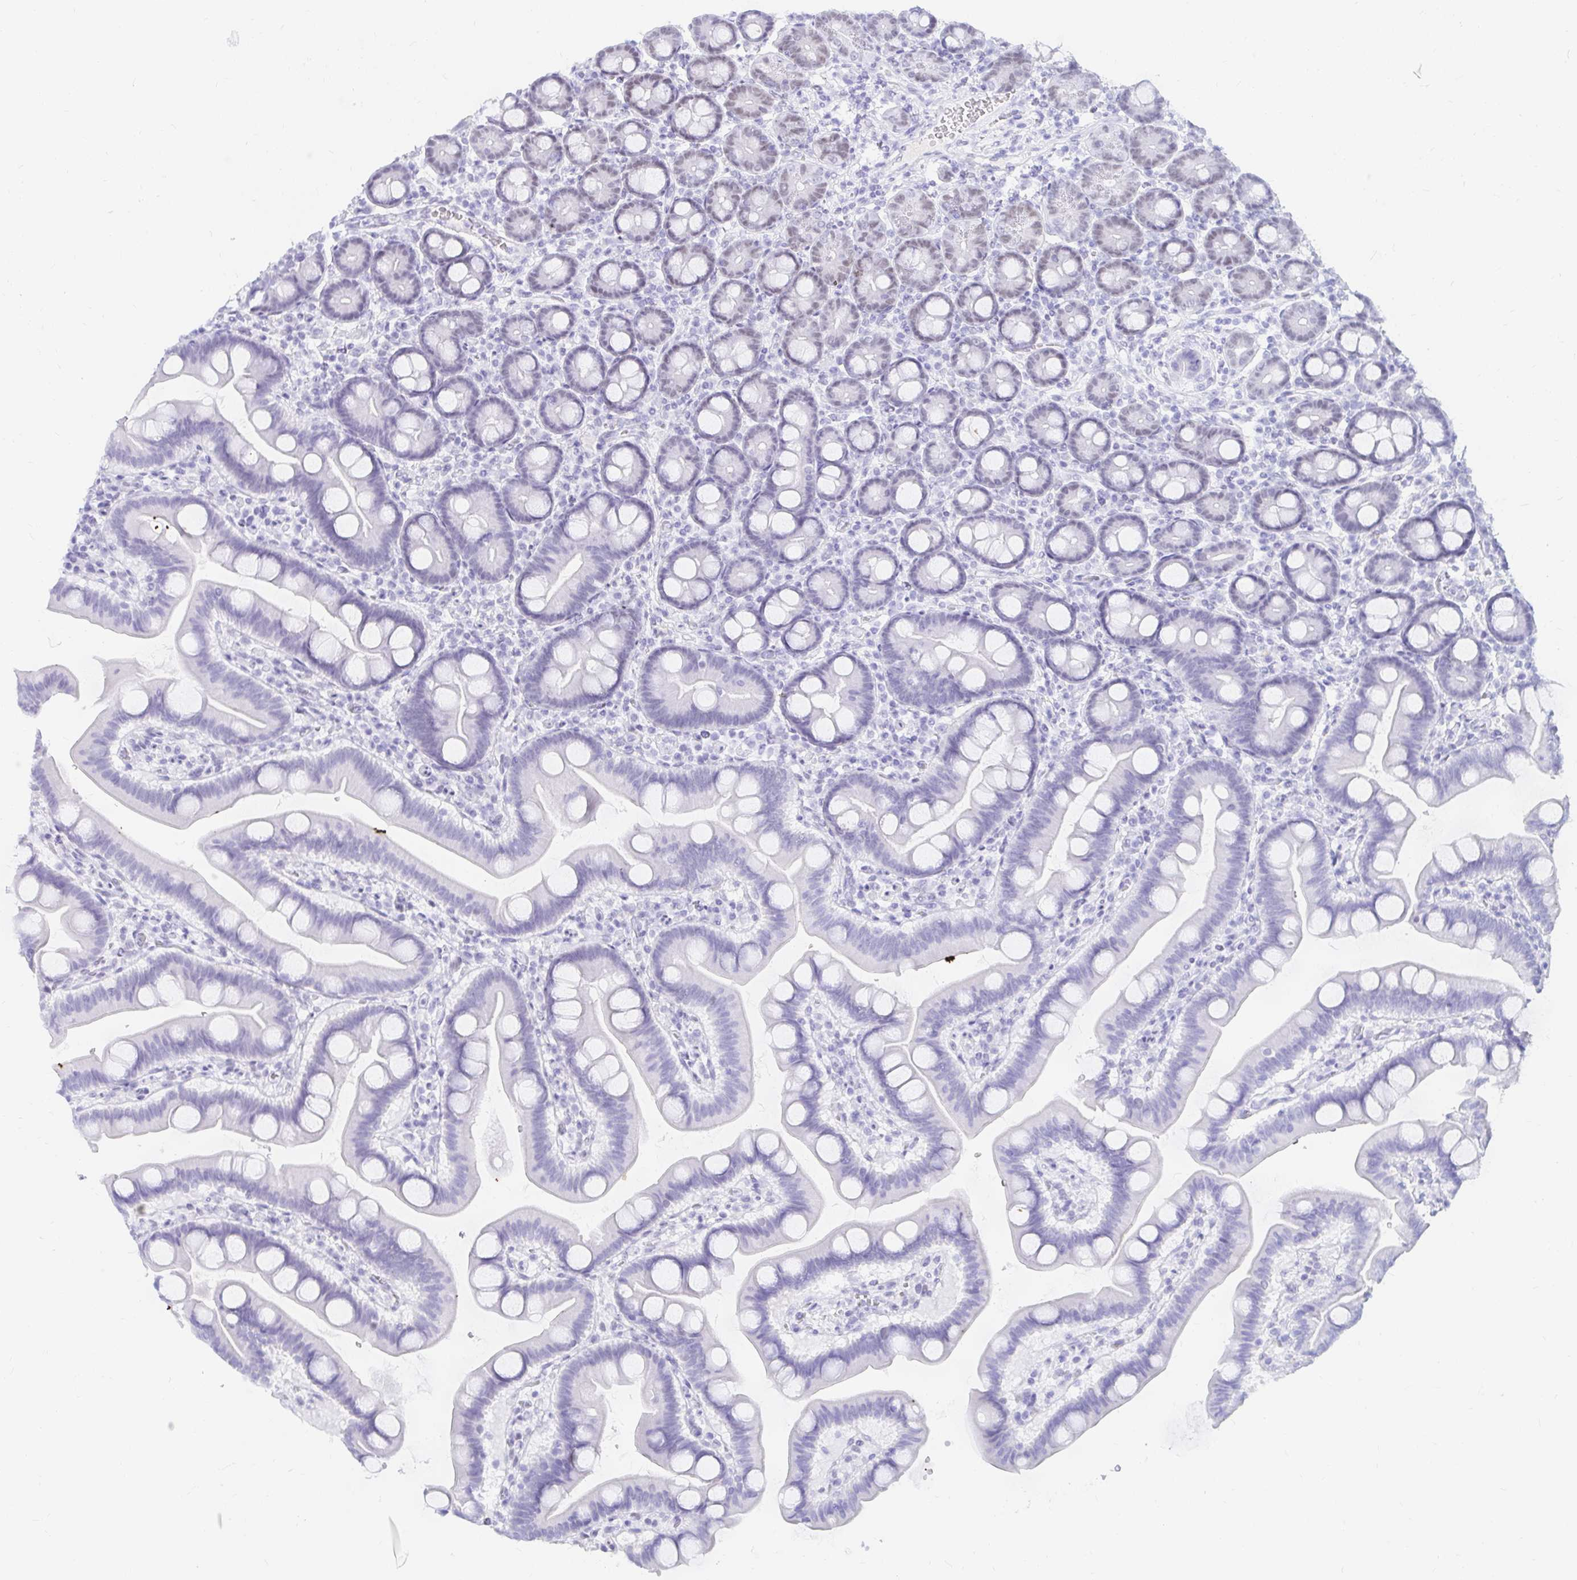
{"staining": {"intensity": "moderate", "quantity": "<25%", "location": "nuclear"}, "tissue": "duodenum", "cell_type": "Glandular cells", "image_type": "normal", "snomed": [{"axis": "morphology", "description": "Normal tissue, NOS"}, {"axis": "topography", "description": "Duodenum"}], "caption": "Protein staining by immunohistochemistry shows moderate nuclear staining in about <25% of glandular cells in normal duodenum.", "gene": "OR6T1", "patient": {"sex": "male", "age": 59}}